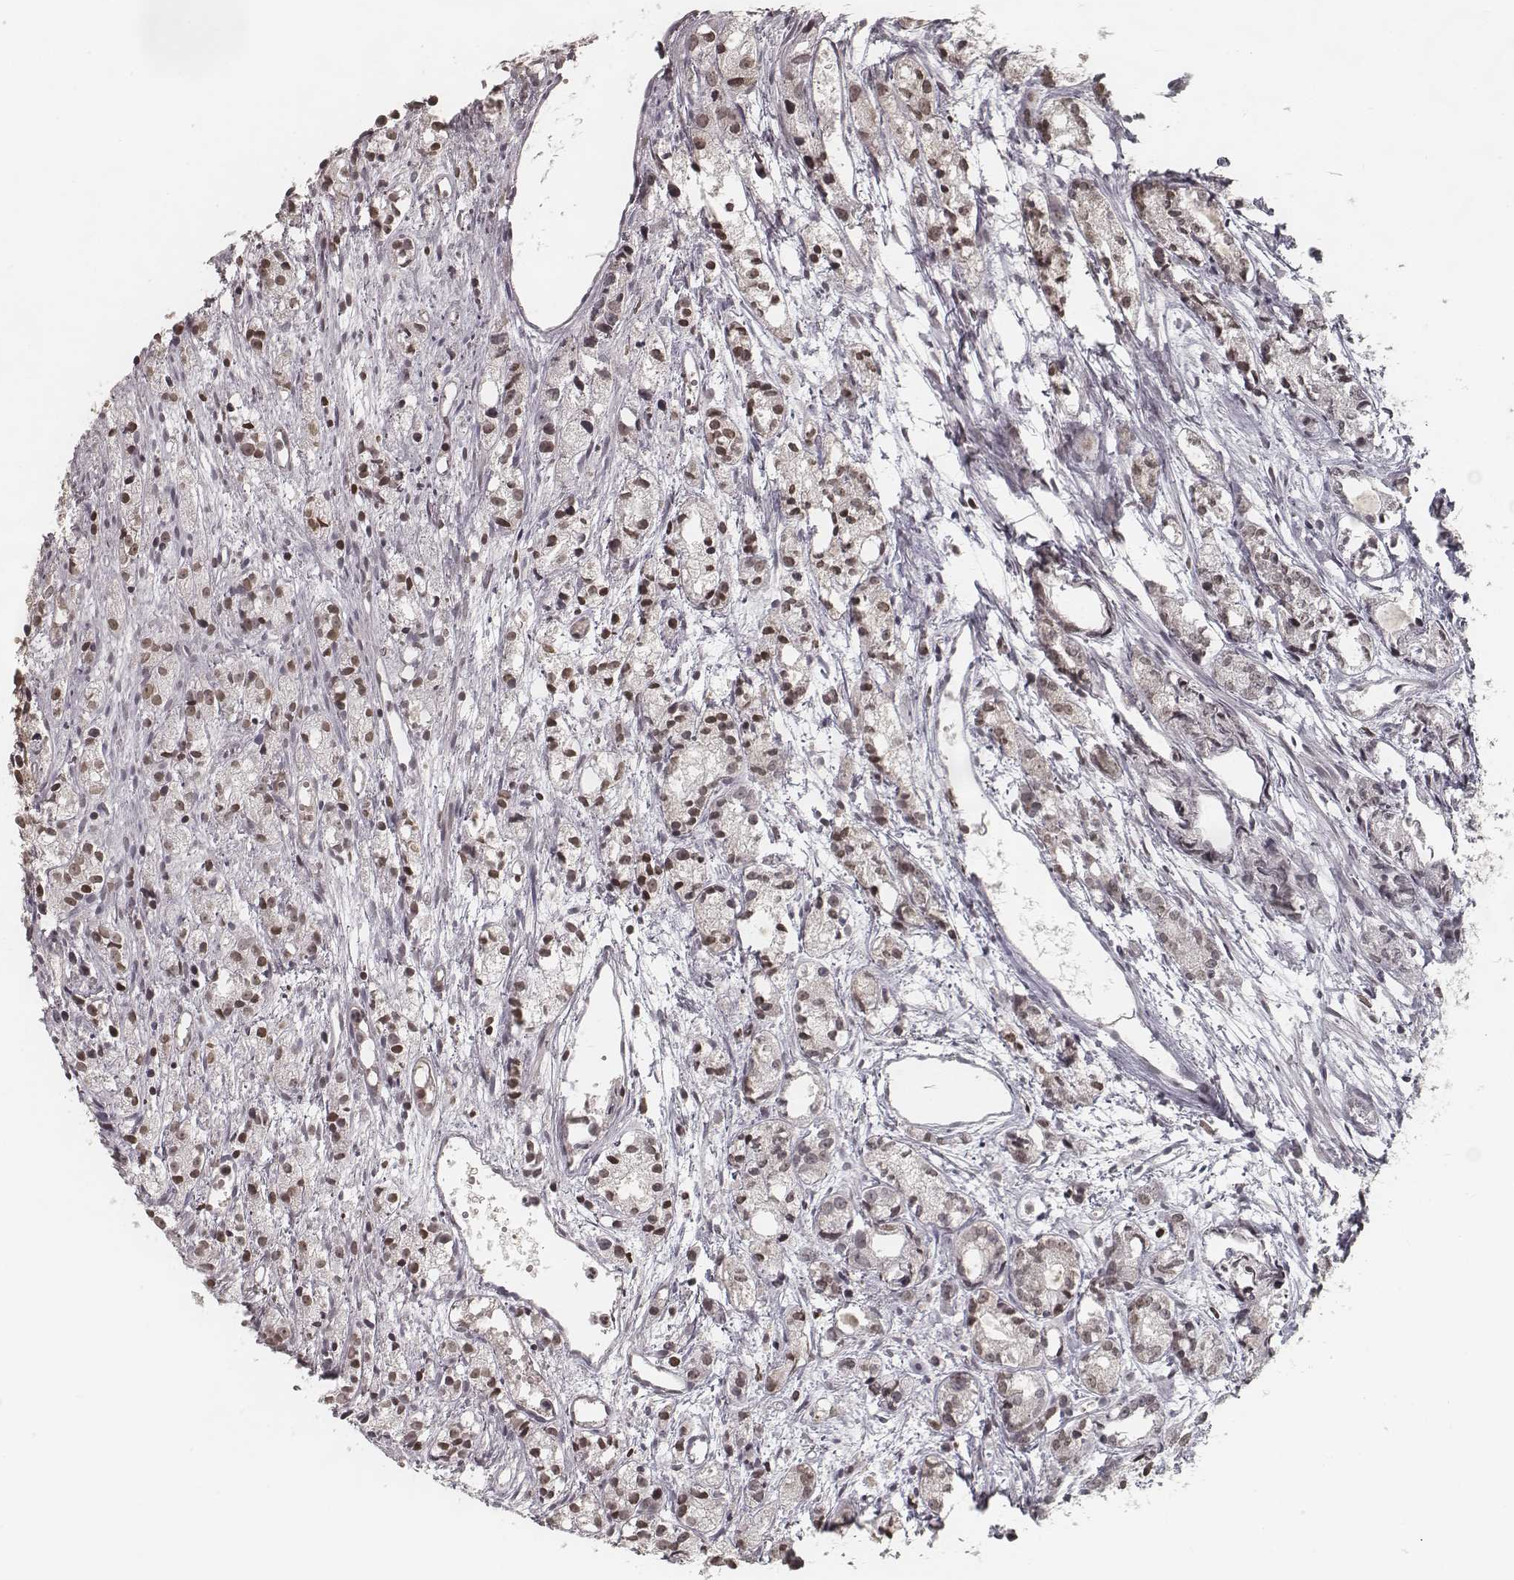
{"staining": {"intensity": "moderate", "quantity": "<25%", "location": "nuclear"}, "tissue": "prostate cancer", "cell_type": "Tumor cells", "image_type": "cancer", "snomed": [{"axis": "morphology", "description": "Adenocarcinoma, Medium grade"}, {"axis": "topography", "description": "Prostate"}], "caption": "IHC photomicrograph of prostate adenocarcinoma (medium-grade) stained for a protein (brown), which reveals low levels of moderate nuclear positivity in approximately <25% of tumor cells.", "gene": "HMGA2", "patient": {"sex": "male", "age": 74}}